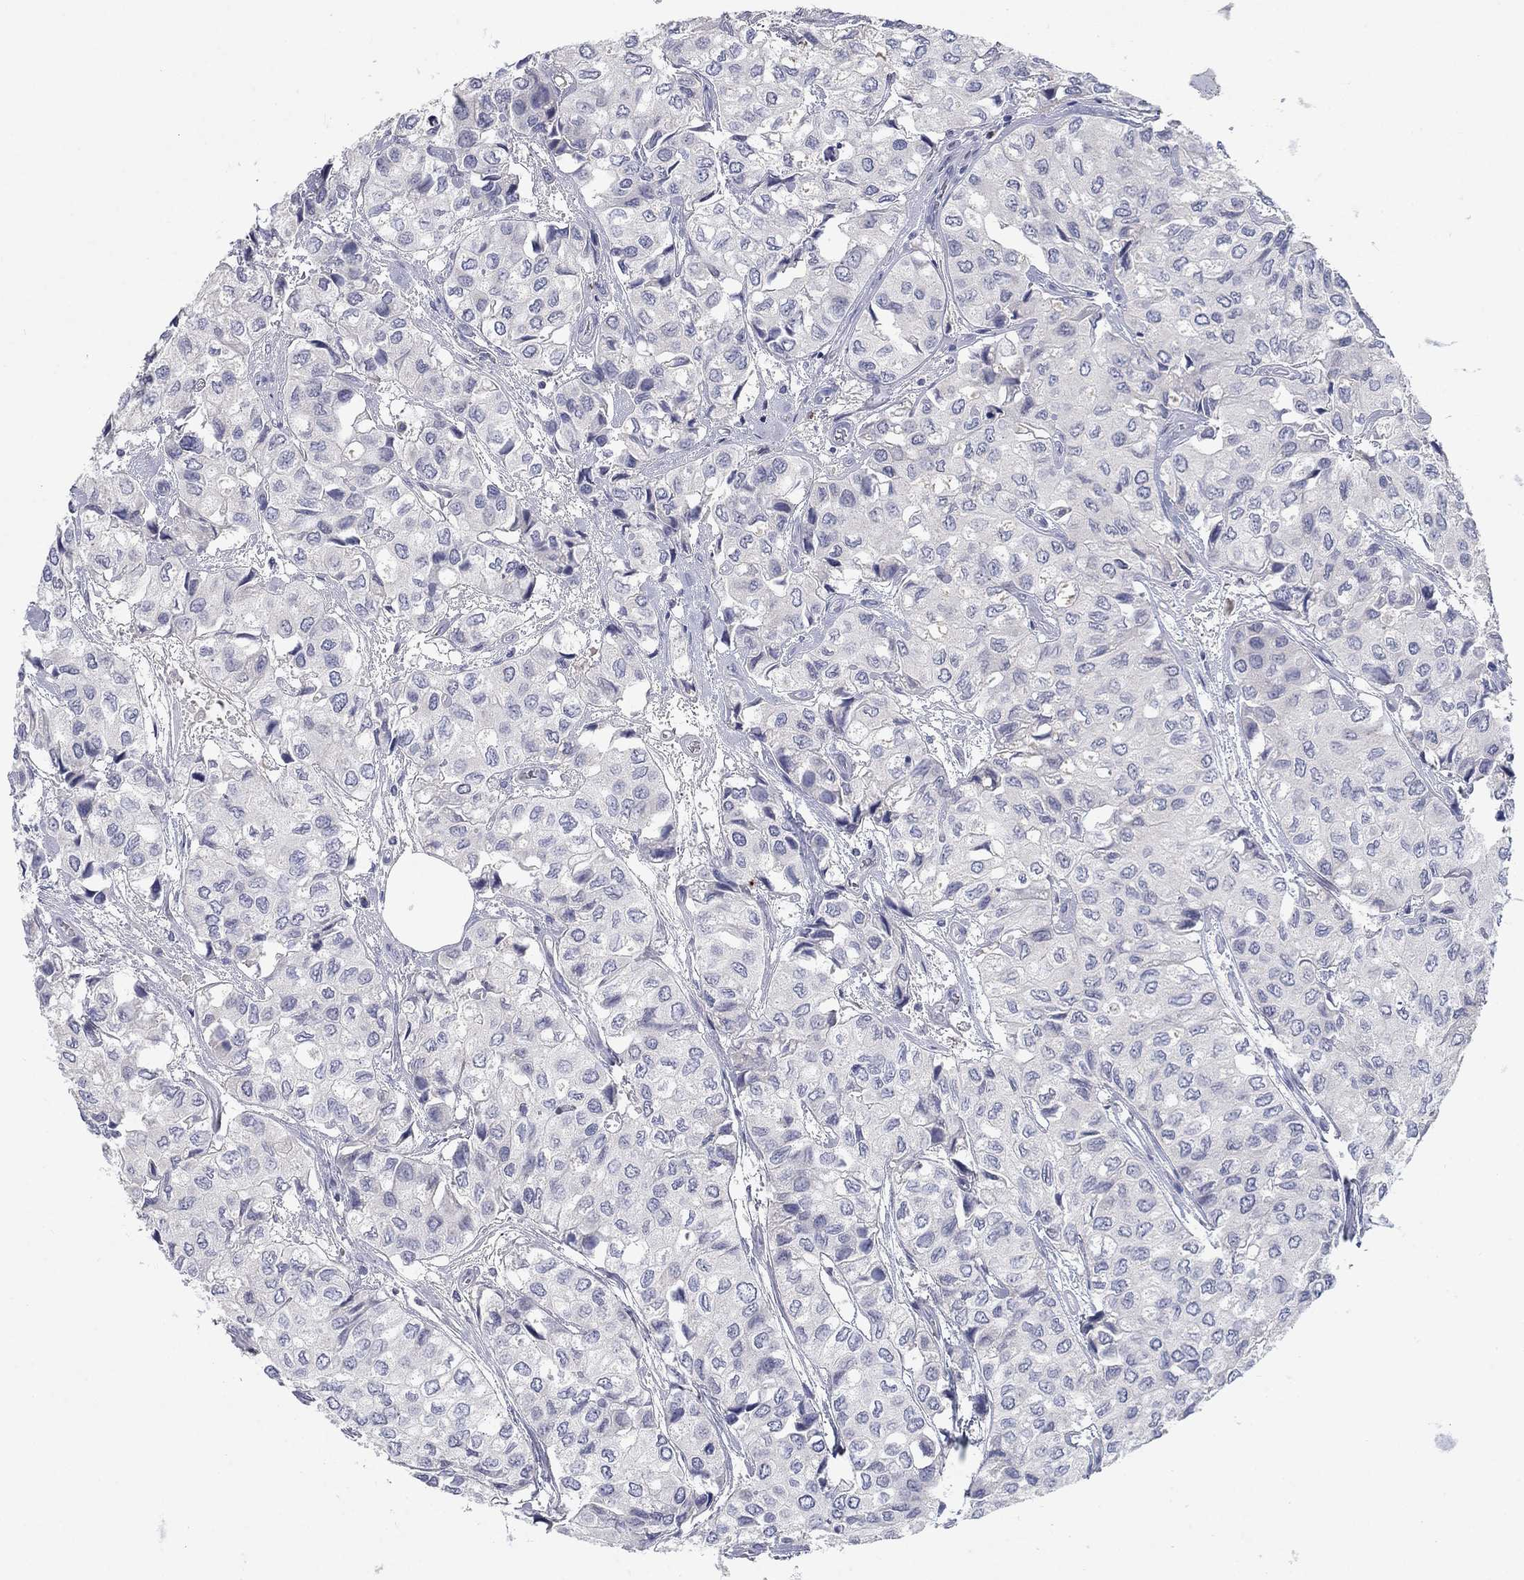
{"staining": {"intensity": "negative", "quantity": "none", "location": "none"}, "tissue": "urothelial cancer", "cell_type": "Tumor cells", "image_type": "cancer", "snomed": [{"axis": "morphology", "description": "Urothelial carcinoma, High grade"}, {"axis": "topography", "description": "Urinary bladder"}], "caption": "High-grade urothelial carcinoma was stained to show a protein in brown. There is no significant positivity in tumor cells. (Stains: DAB (3,3'-diaminobenzidine) immunohistochemistry with hematoxylin counter stain, Microscopy: brightfield microscopy at high magnification).", "gene": "GZMA", "patient": {"sex": "male", "age": 73}}